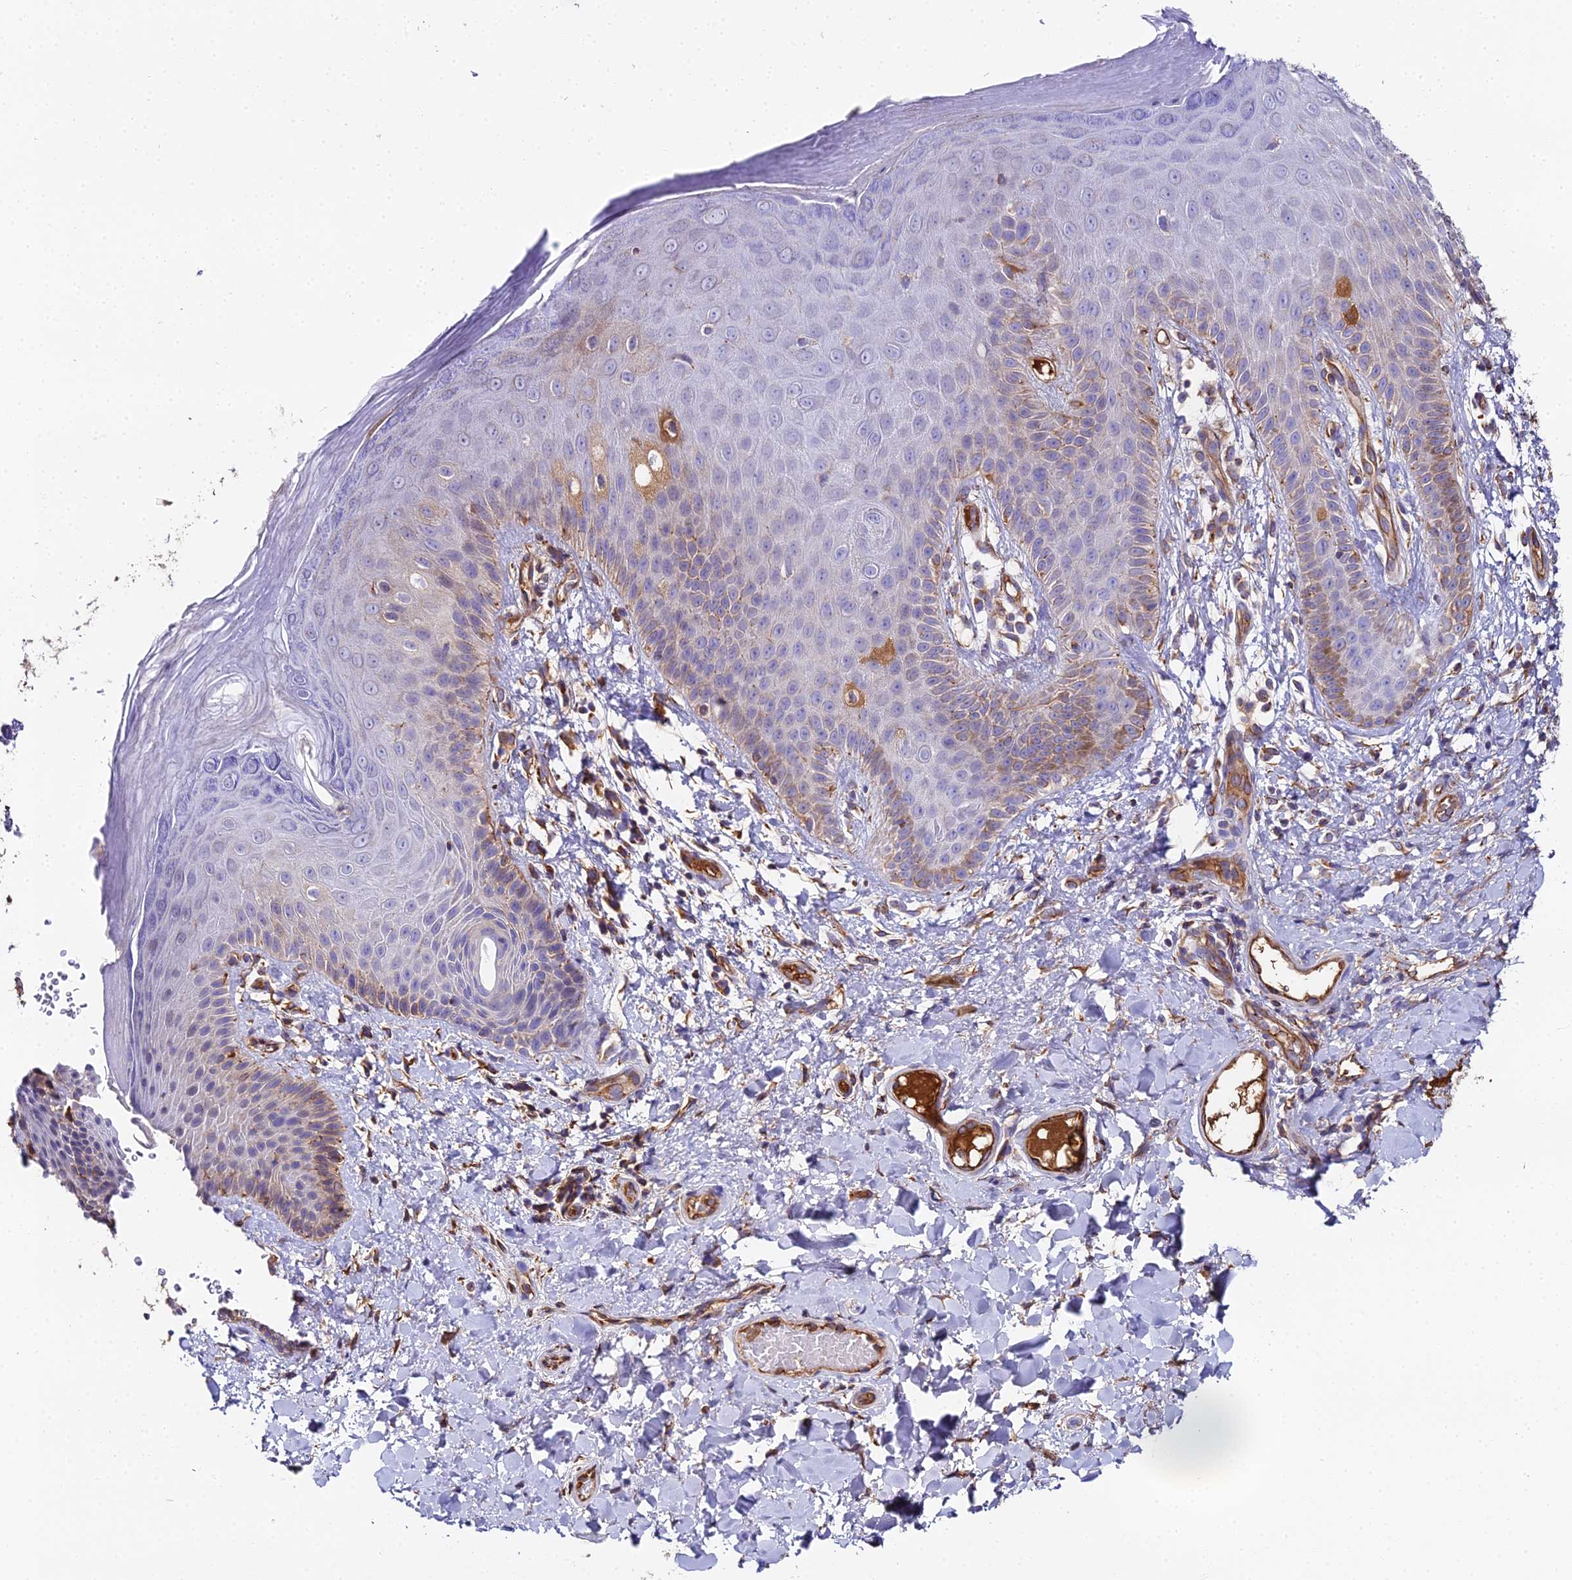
{"staining": {"intensity": "moderate", "quantity": "<25%", "location": "cytoplasmic/membranous"}, "tissue": "skin", "cell_type": "Epidermal cells", "image_type": "normal", "snomed": [{"axis": "morphology", "description": "Normal tissue, NOS"}, {"axis": "morphology", "description": "Neoplasm, malignant, NOS"}, {"axis": "topography", "description": "Anal"}], "caption": "Skin was stained to show a protein in brown. There is low levels of moderate cytoplasmic/membranous expression in about <25% of epidermal cells. Nuclei are stained in blue.", "gene": "BEX4", "patient": {"sex": "male", "age": 47}}